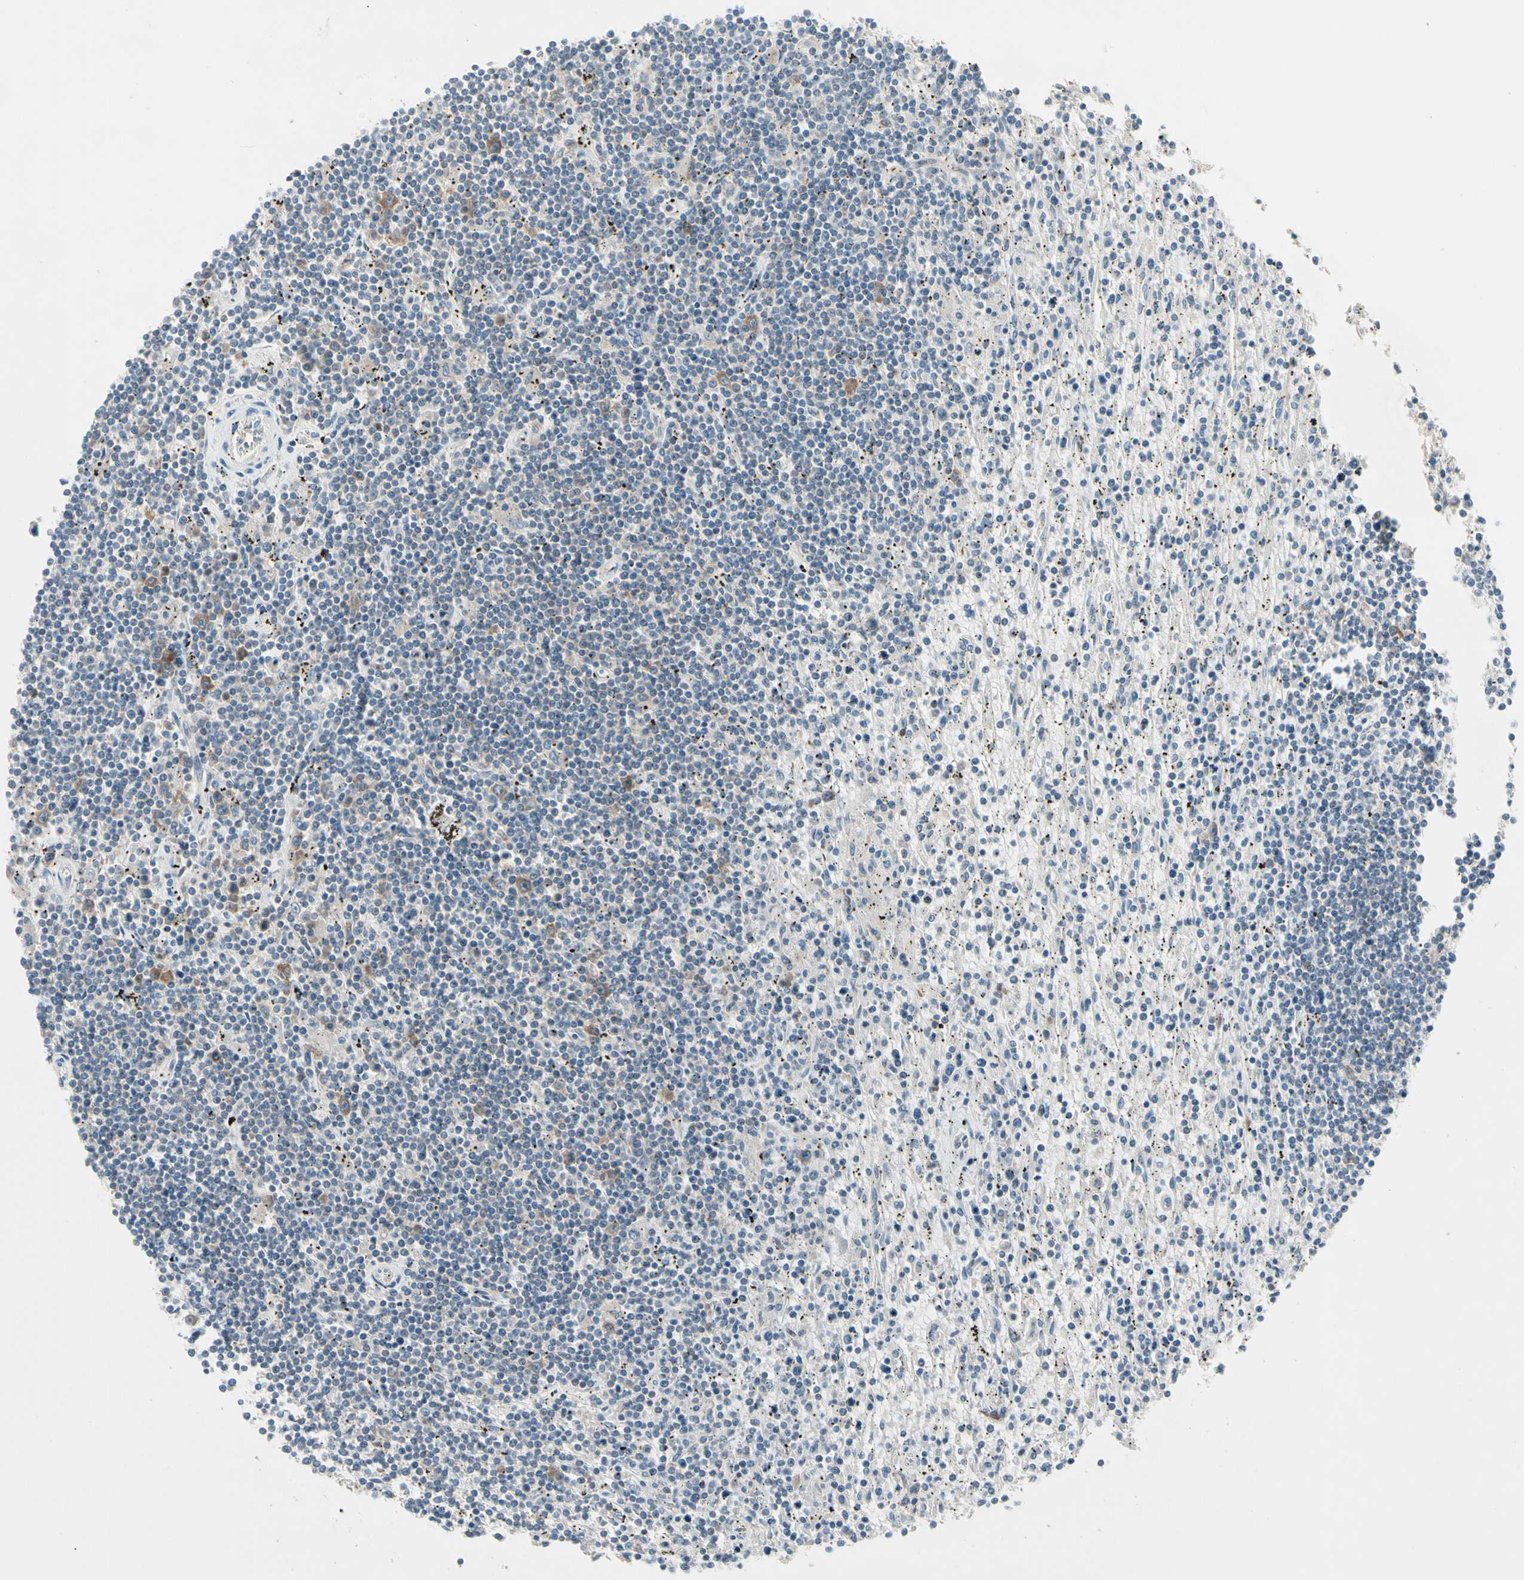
{"staining": {"intensity": "moderate", "quantity": "<25%", "location": "cytoplasmic/membranous"}, "tissue": "lymphoma", "cell_type": "Tumor cells", "image_type": "cancer", "snomed": [{"axis": "morphology", "description": "Malignant lymphoma, non-Hodgkin's type, Low grade"}, {"axis": "topography", "description": "Spleen"}], "caption": "Immunohistochemical staining of human lymphoma reveals moderate cytoplasmic/membranous protein staining in approximately <25% of tumor cells. (brown staining indicates protein expression, while blue staining denotes nuclei).", "gene": "IL1R1", "patient": {"sex": "male", "age": 76}}